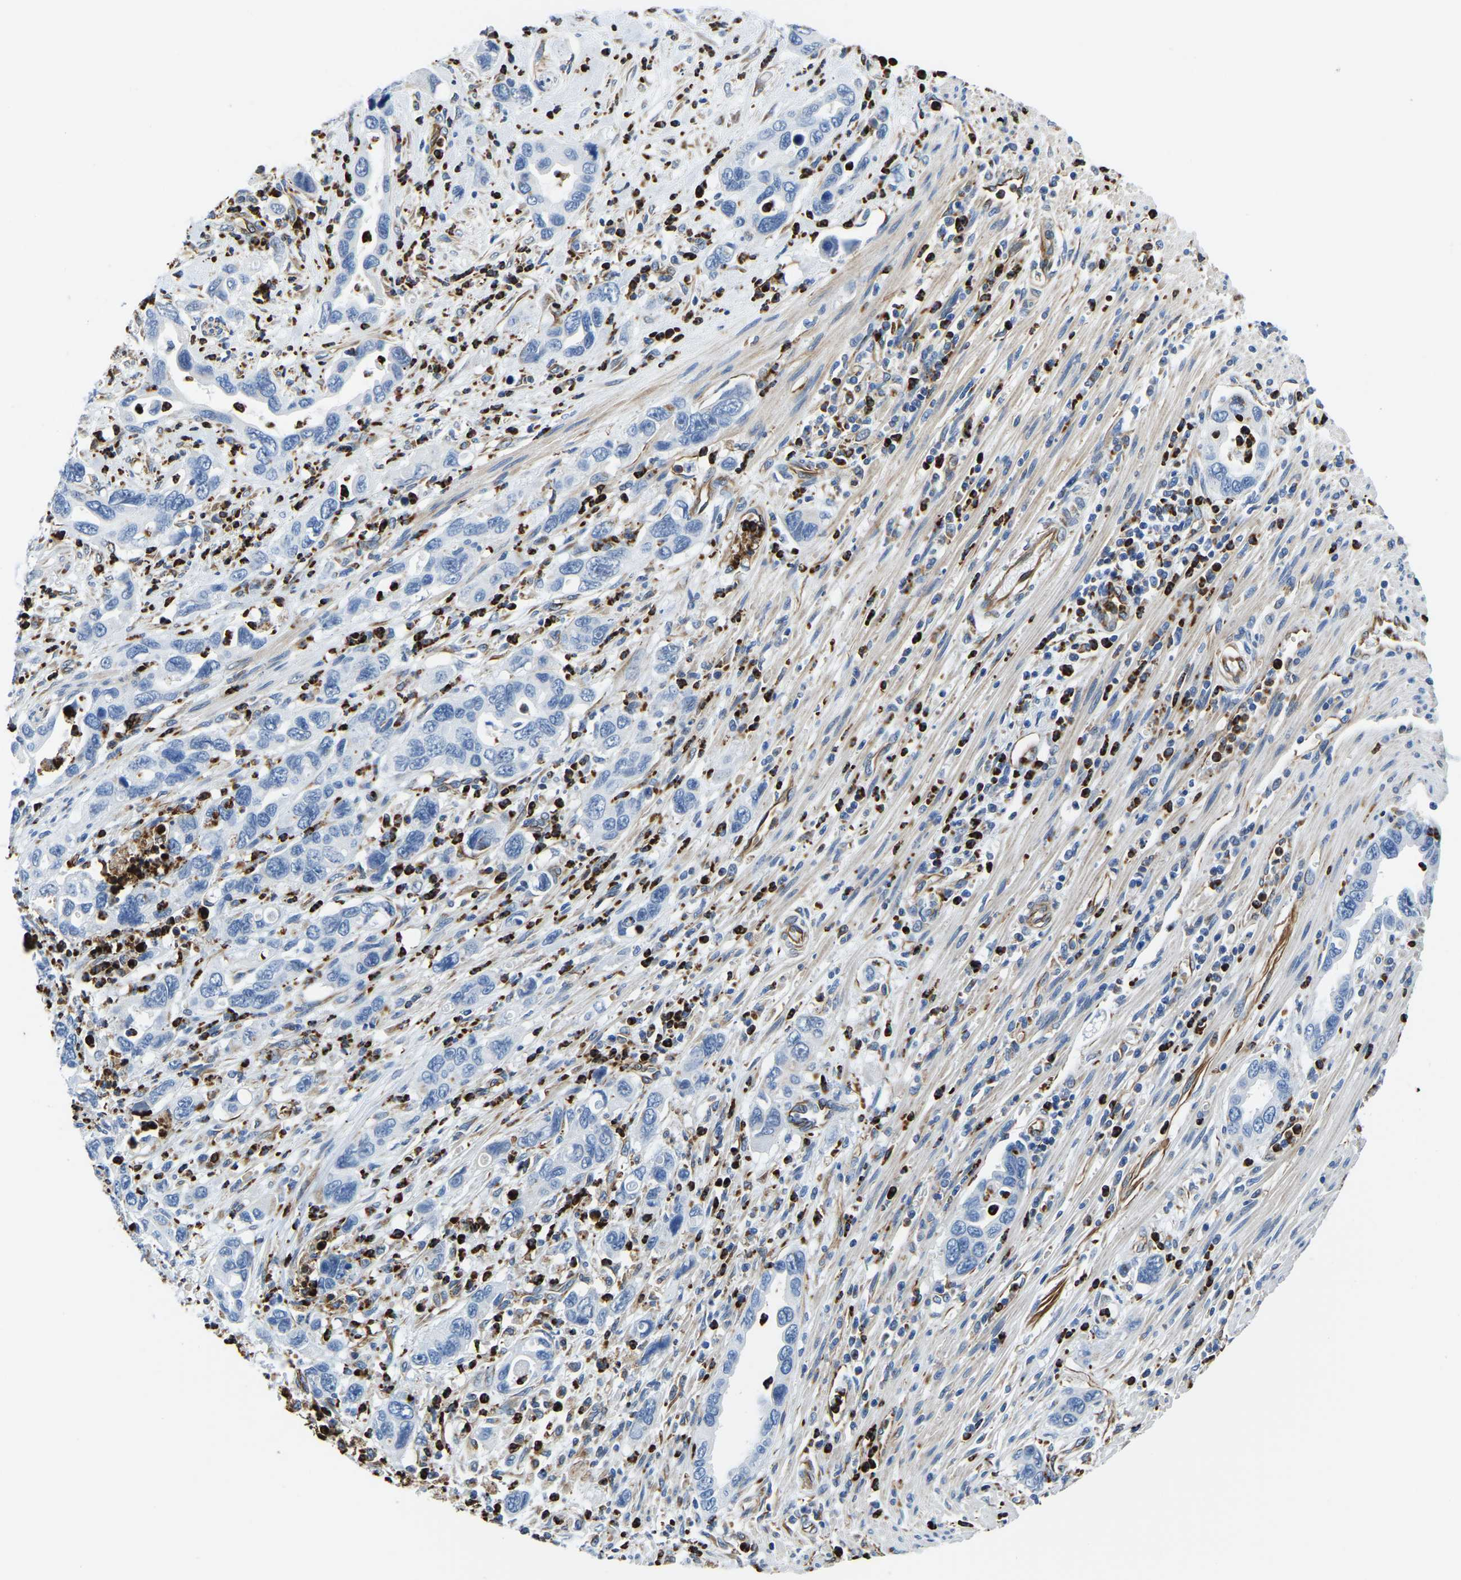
{"staining": {"intensity": "negative", "quantity": "none", "location": "none"}, "tissue": "pancreatic cancer", "cell_type": "Tumor cells", "image_type": "cancer", "snomed": [{"axis": "morphology", "description": "Adenocarcinoma, NOS"}, {"axis": "topography", "description": "Pancreas"}], "caption": "High magnification brightfield microscopy of adenocarcinoma (pancreatic) stained with DAB (3,3'-diaminobenzidine) (brown) and counterstained with hematoxylin (blue): tumor cells show no significant positivity.", "gene": "MS4A3", "patient": {"sex": "female", "age": 70}}